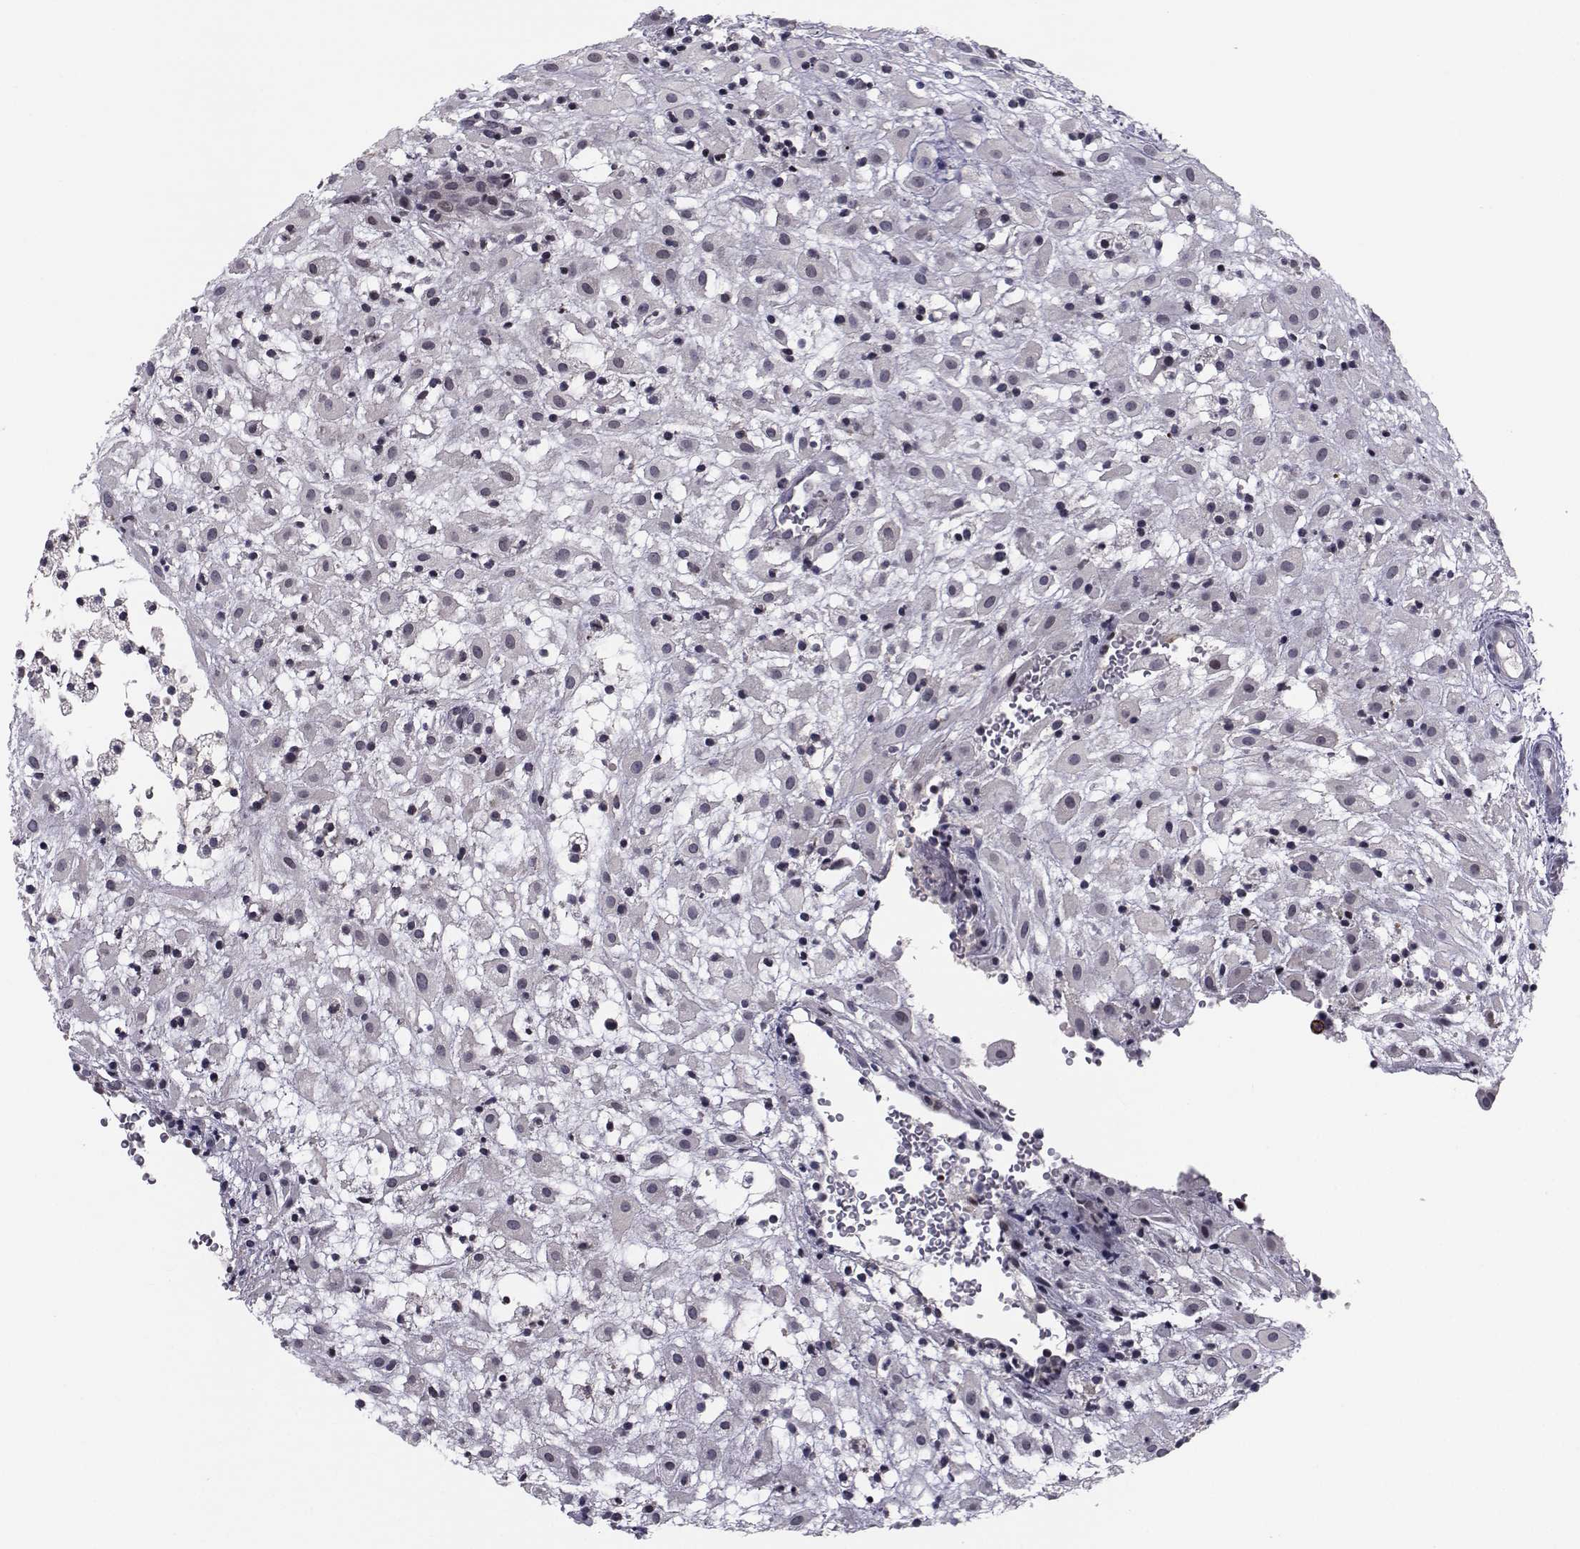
{"staining": {"intensity": "negative", "quantity": "none", "location": "none"}, "tissue": "placenta", "cell_type": "Decidual cells", "image_type": "normal", "snomed": [{"axis": "morphology", "description": "Normal tissue, NOS"}, {"axis": "topography", "description": "Placenta"}], "caption": "This is an IHC photomicrograph of normal human placenta. There is no staining in decidual cells.", "gene": "PCP4L1", "patient": {"sex": "female", "age": 24}}